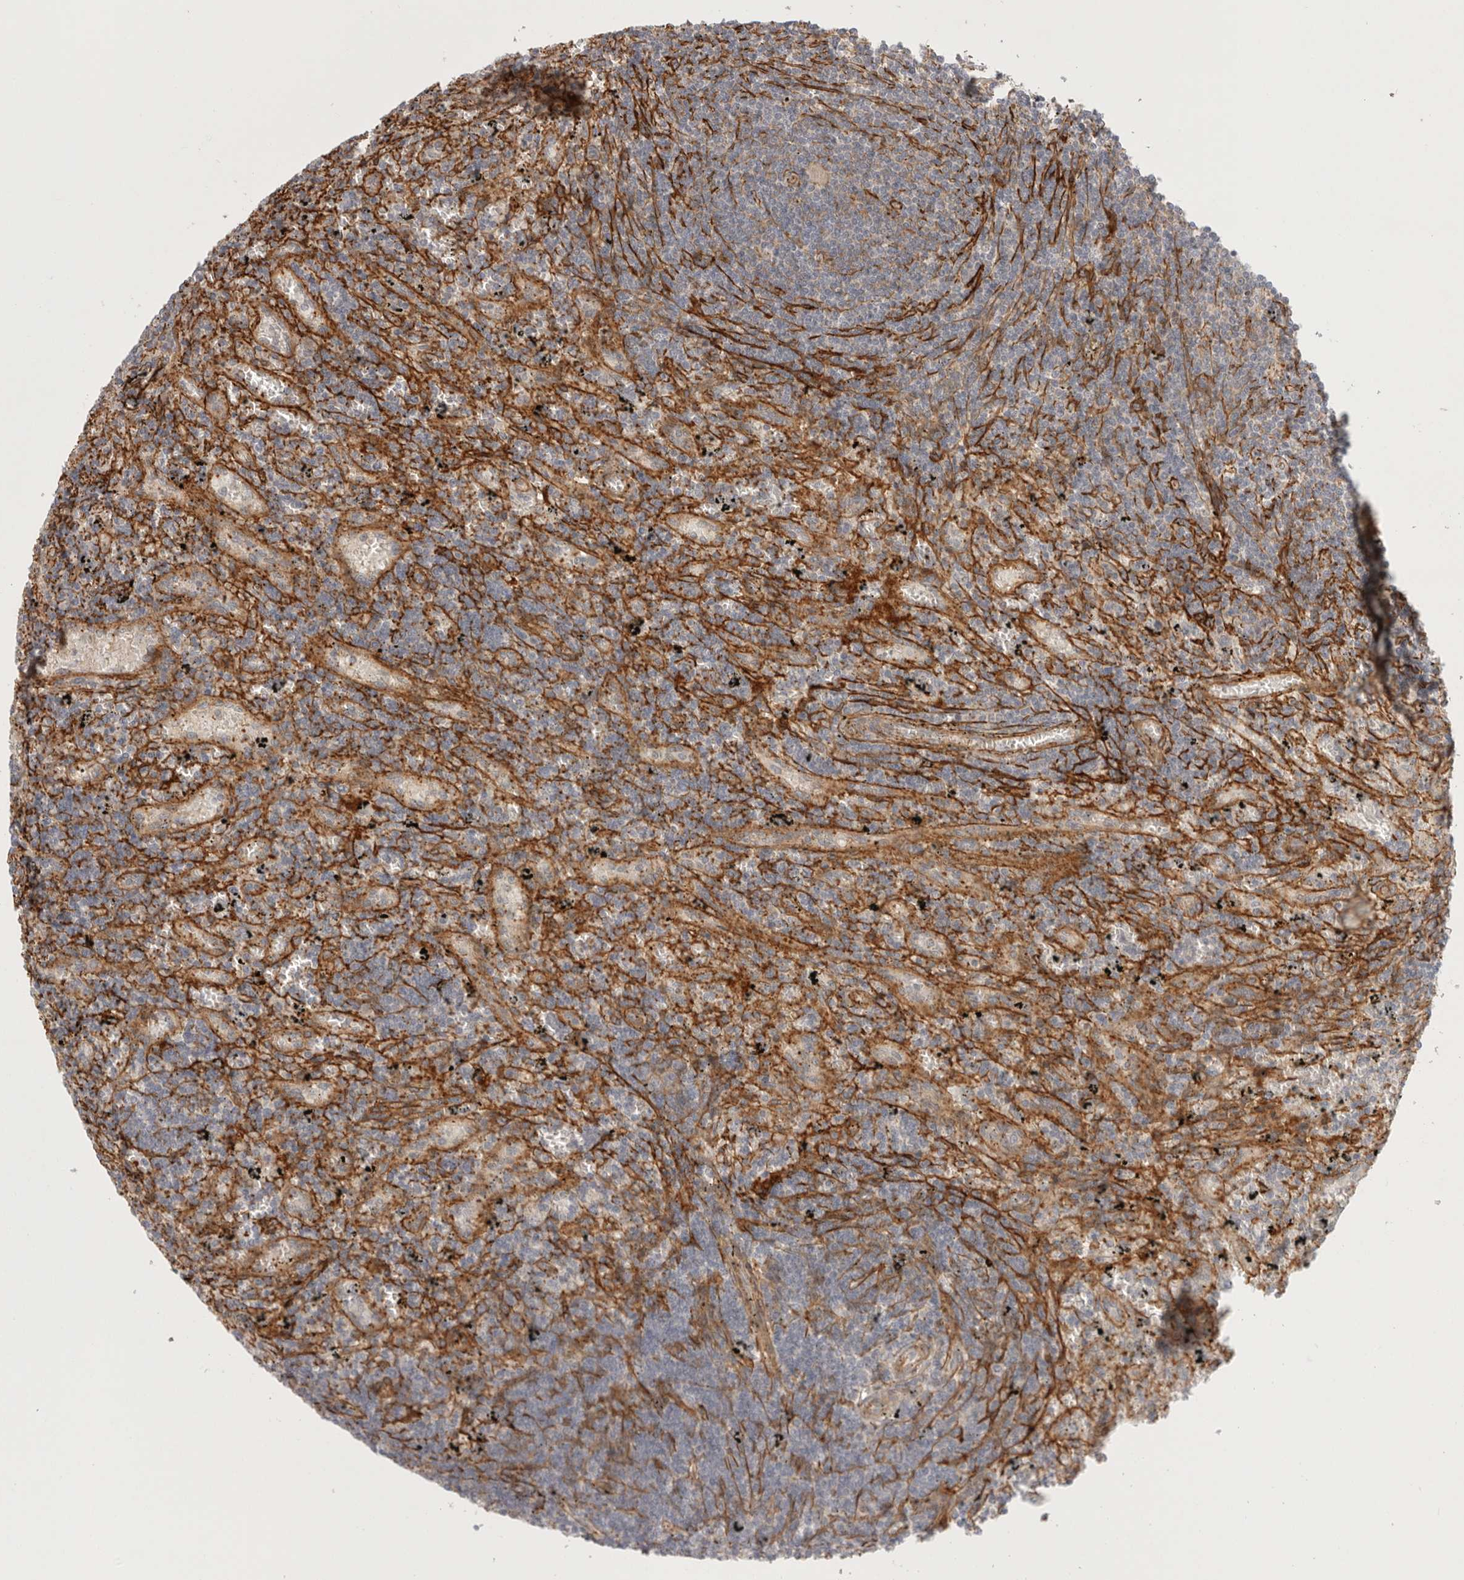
{"staining": {"intensity": "weak", "quantity": "<25%", "location": "cytoplasmic/membranous"}, "tissue": "lymphoma", "cell_type": "Tumor cells", "image_type": "cancer", "snomed": [{"axis": "morphology", "description": "Malignant lymphoma, non-Hodgkin's type, Low grade"}, {"axis": "topography", "description": "Spleen"}], "caption": "Histopathology image shows no significant protein positivity in tumor cells of low-grade malignant lymphoma, non-Hodgkin's type.", "gene": "LONRF1", "patient": {"sex": "male", "age": 76}}